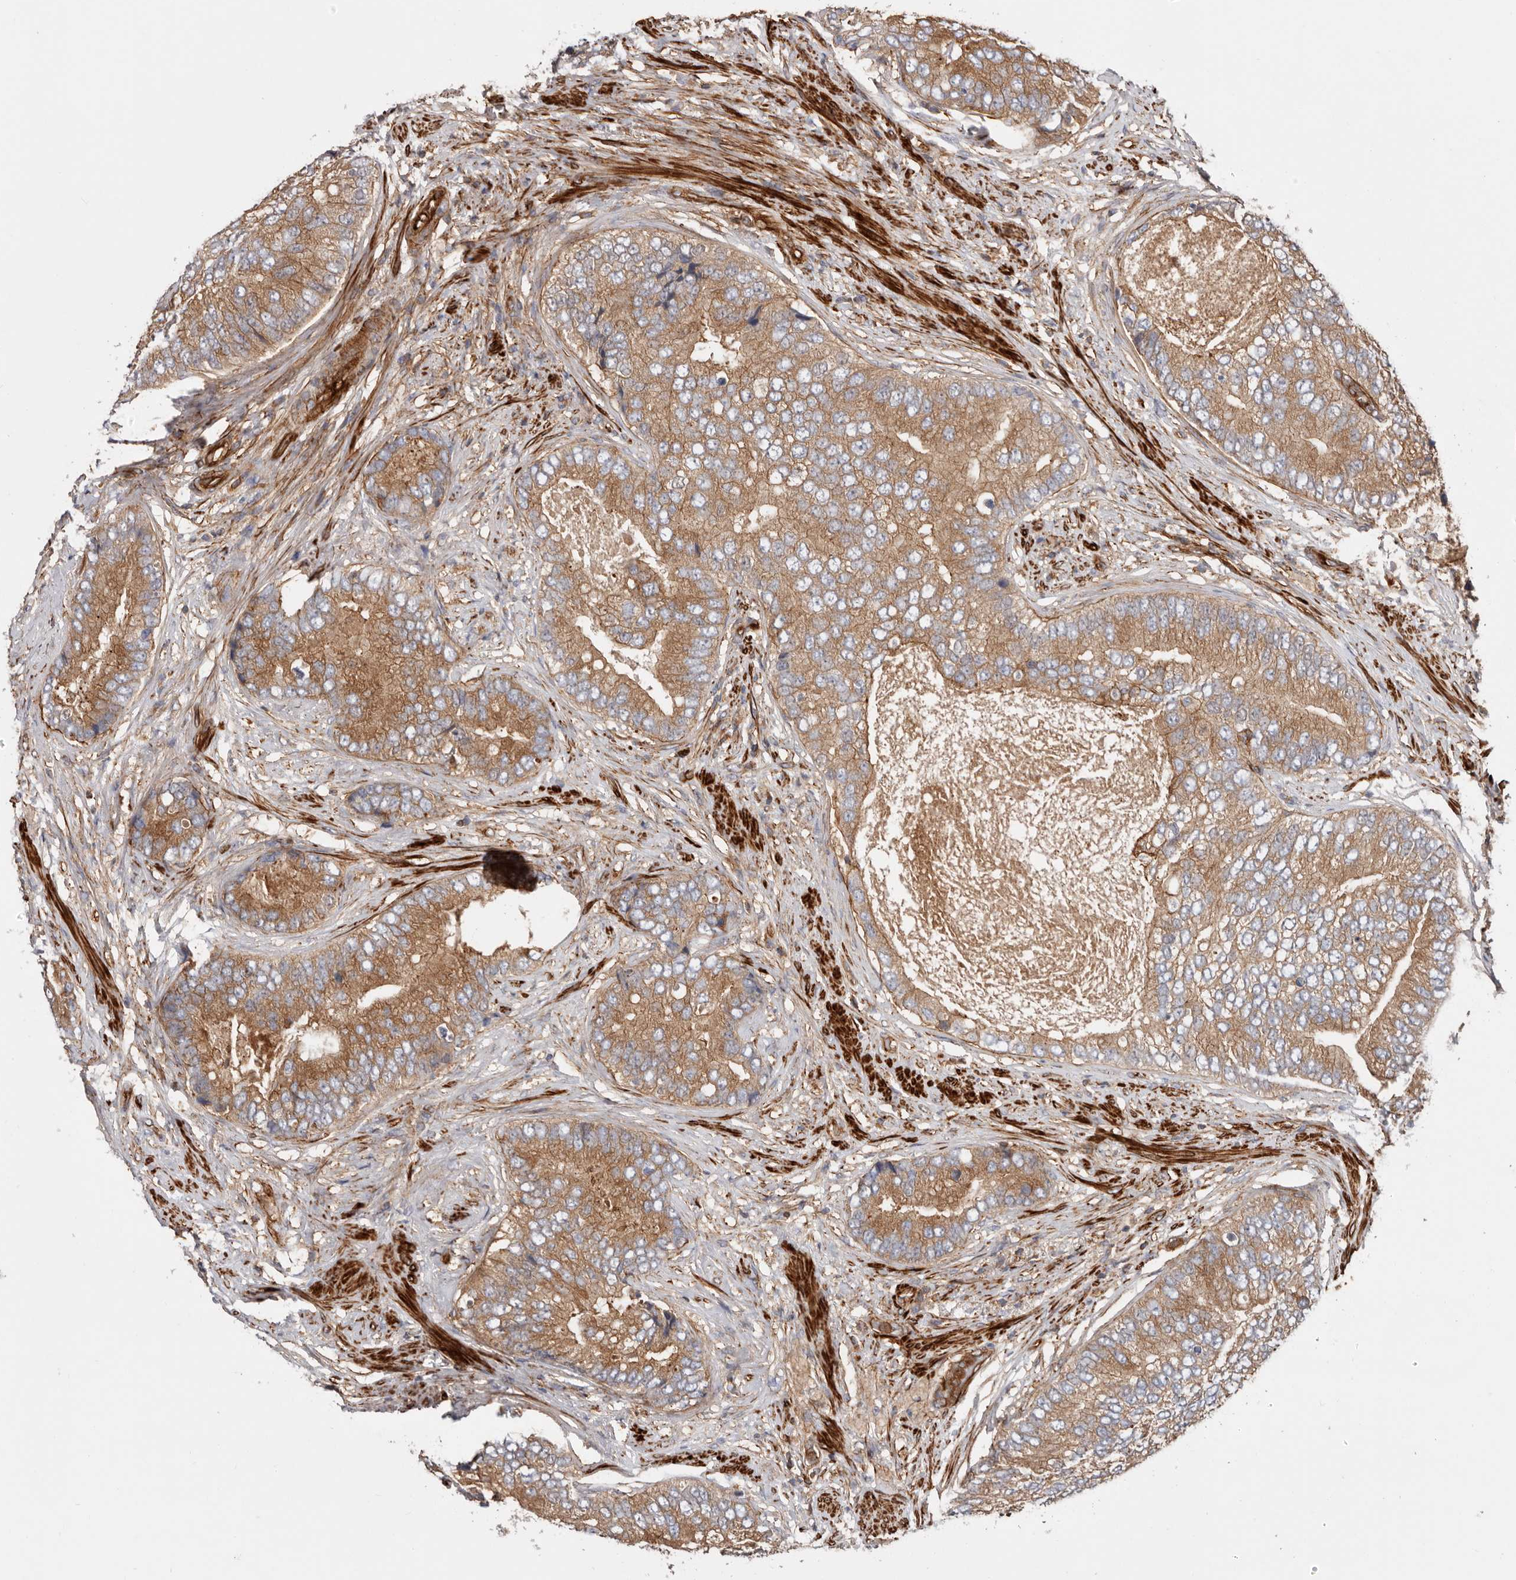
{"staining": {"intensity": "moderate", "quantity": ">75%", "location": "cytoplasmic/membranous"}, "tissue": "prostate cancer", "cell_type": "Tumor cells", "image_type": "cancer", "snomed": [{"axis": "morphology", "description": "Adenocarcinoma, High grade"}, {"axis": "topography", "description": "Prostate"}], "caption": "Prostate adenocarcinoma (high-grade) stained with DAB (3,3'-diaminobenzidine) IHC displays medium levels of moderate cytoplasmic/membranous expression in approximately >75% of tumor cells.", "gene": "TMC7", "patient": {"sex": "male", "age": 70}}